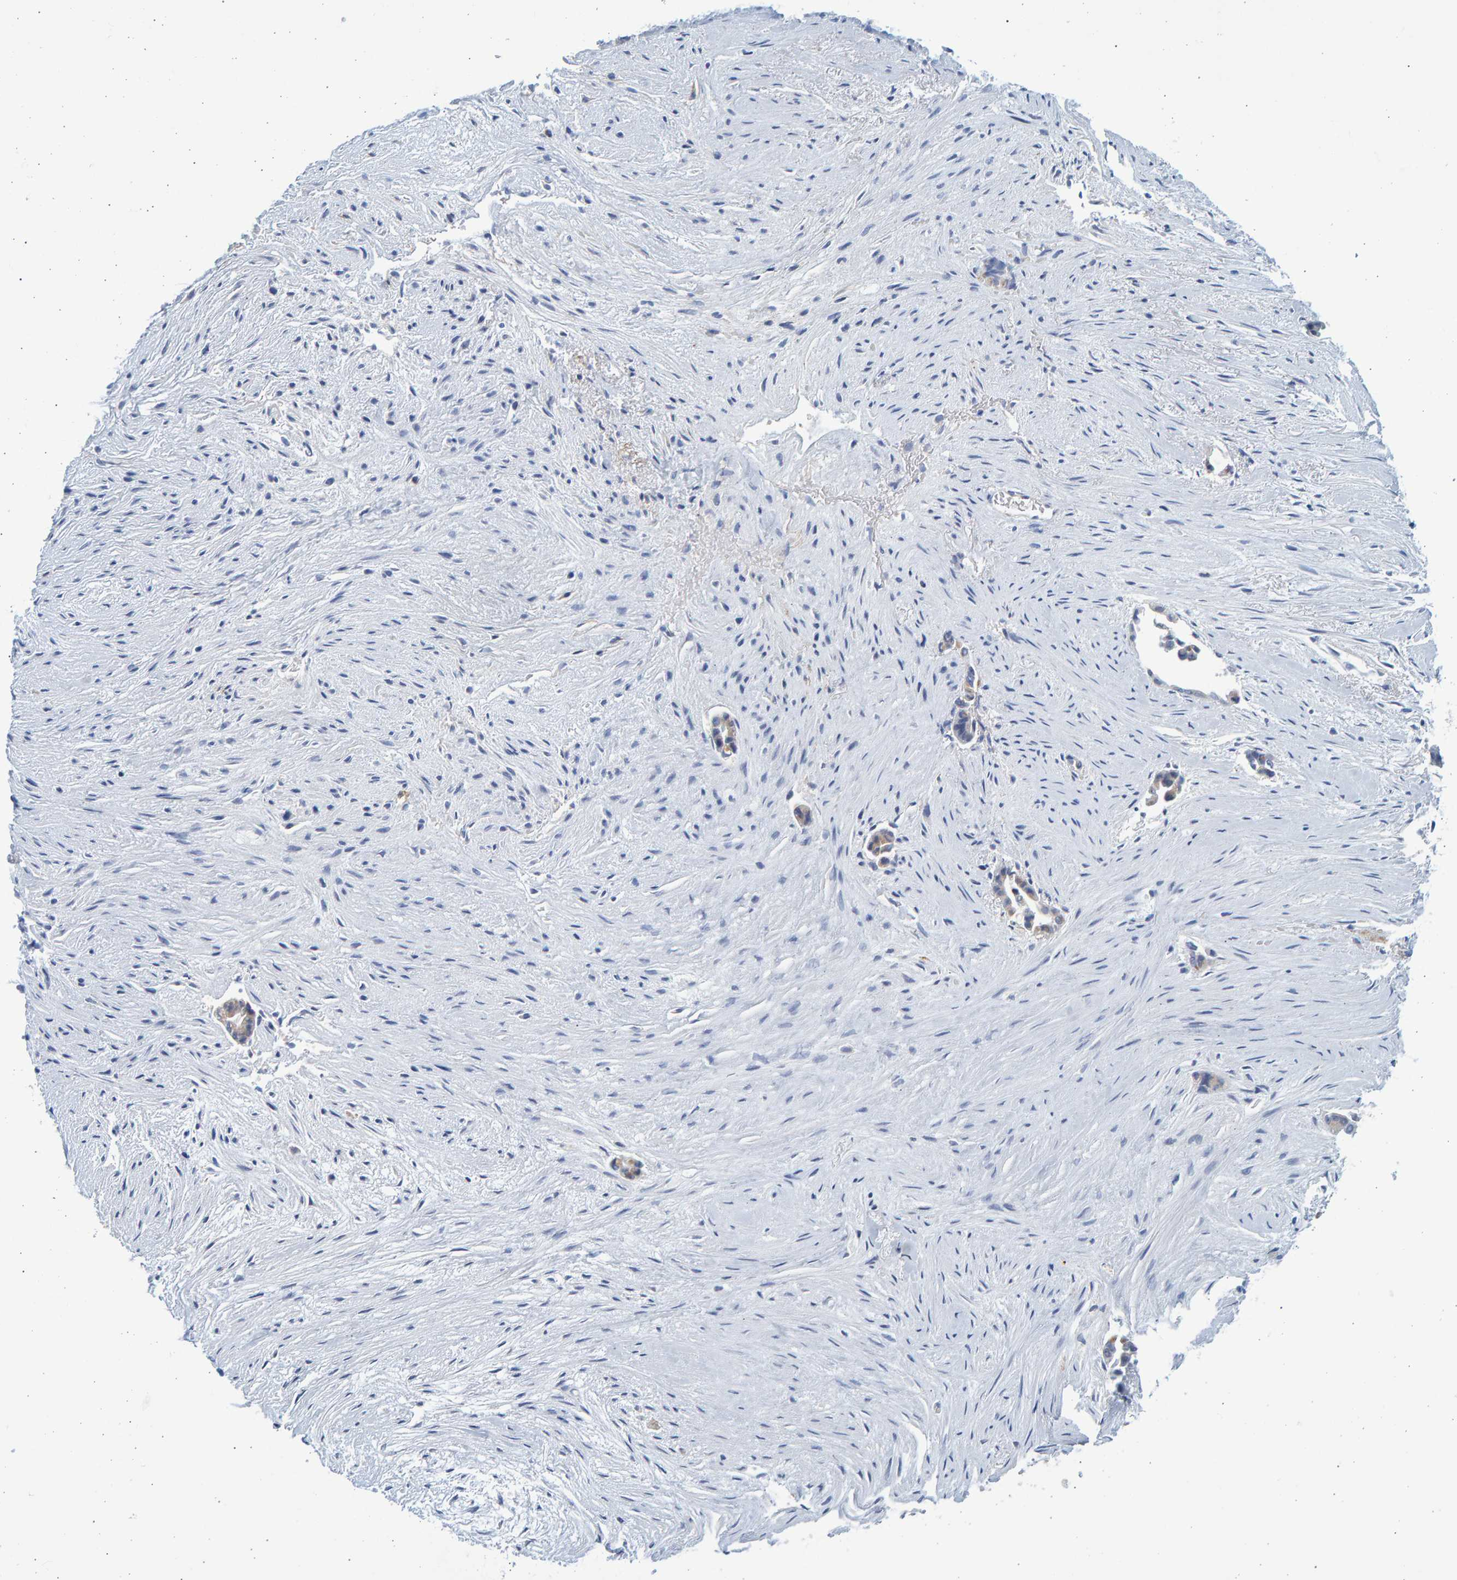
{"staining": {"intensity": "negative", "quantity": "none", "location": "none"}, "tissue": "liver cancer", "cell_type": "Tumor cells", "image_type": "cancer", "snomed": [{"axis": "morphology", "description": "Cholangiocarcinoma"}, {"axis": "topography", "description": "Liver"}], "caption": "Protein analysis of liver cancer (cholangiocarcinoma) displays no significant staining in tumor cells.", "gene": "SLC34A3", "patient": {"sex": "female", "age": 55}}